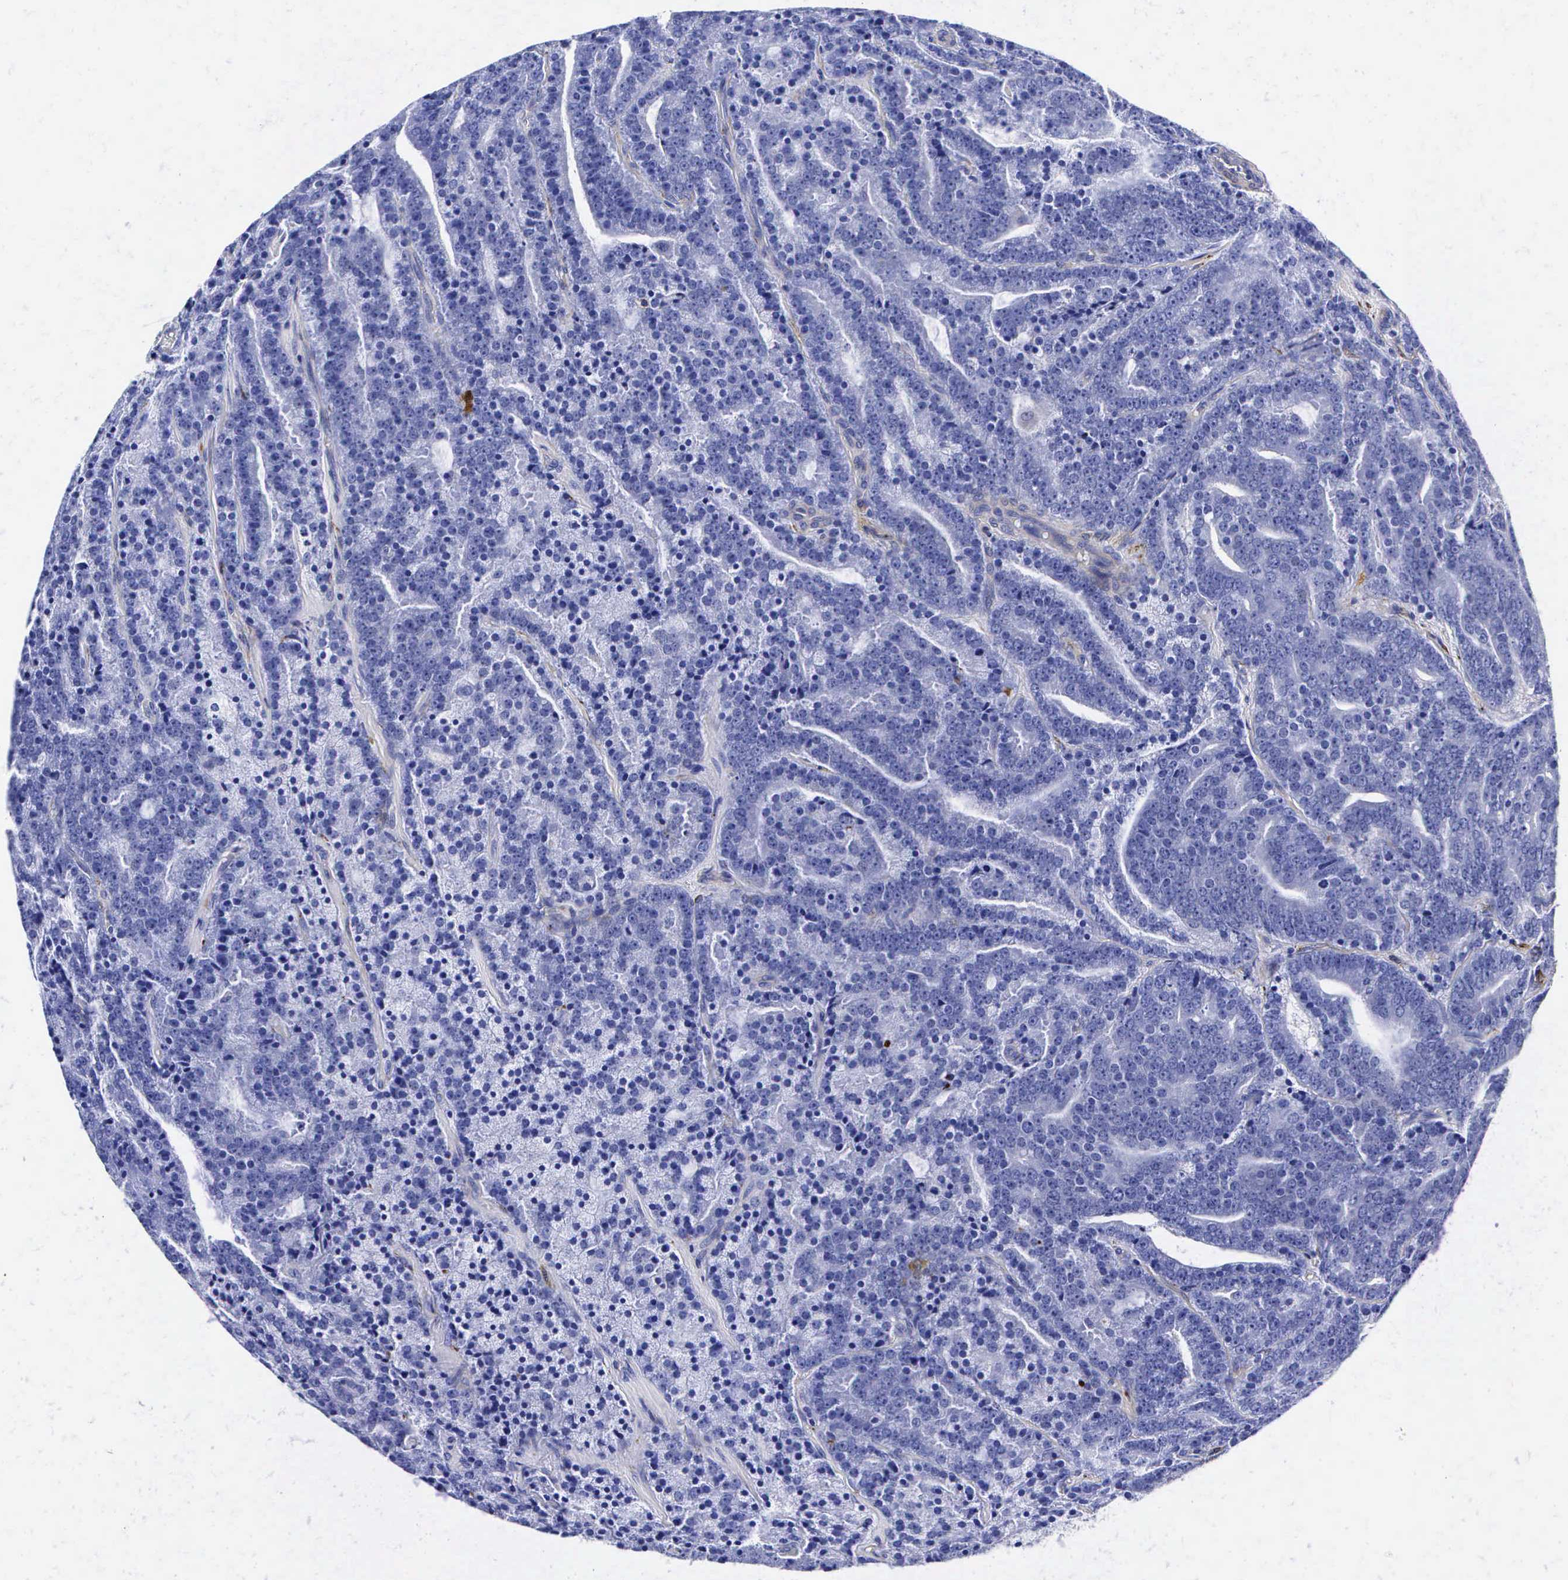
{"staining": {"intensity": "negative", "quantity": "none", "location": "none"}, "tissue": "prostate cancer", "cell_type": "Tumor cells", "image_type": "cancer", "snomed": [{"axis": "morphology", "description": "Adenocarcinoma, Medium grade"}, {"axis": "topography", "description": "Prostate"}], "caption": "An image of human prostate medium-grade adenocarcinoma is negative for staining in tumor cells. Nuclei are stained in blue.", "gene": "ENO2", "patient": {"sex": "male", "age": 65}}